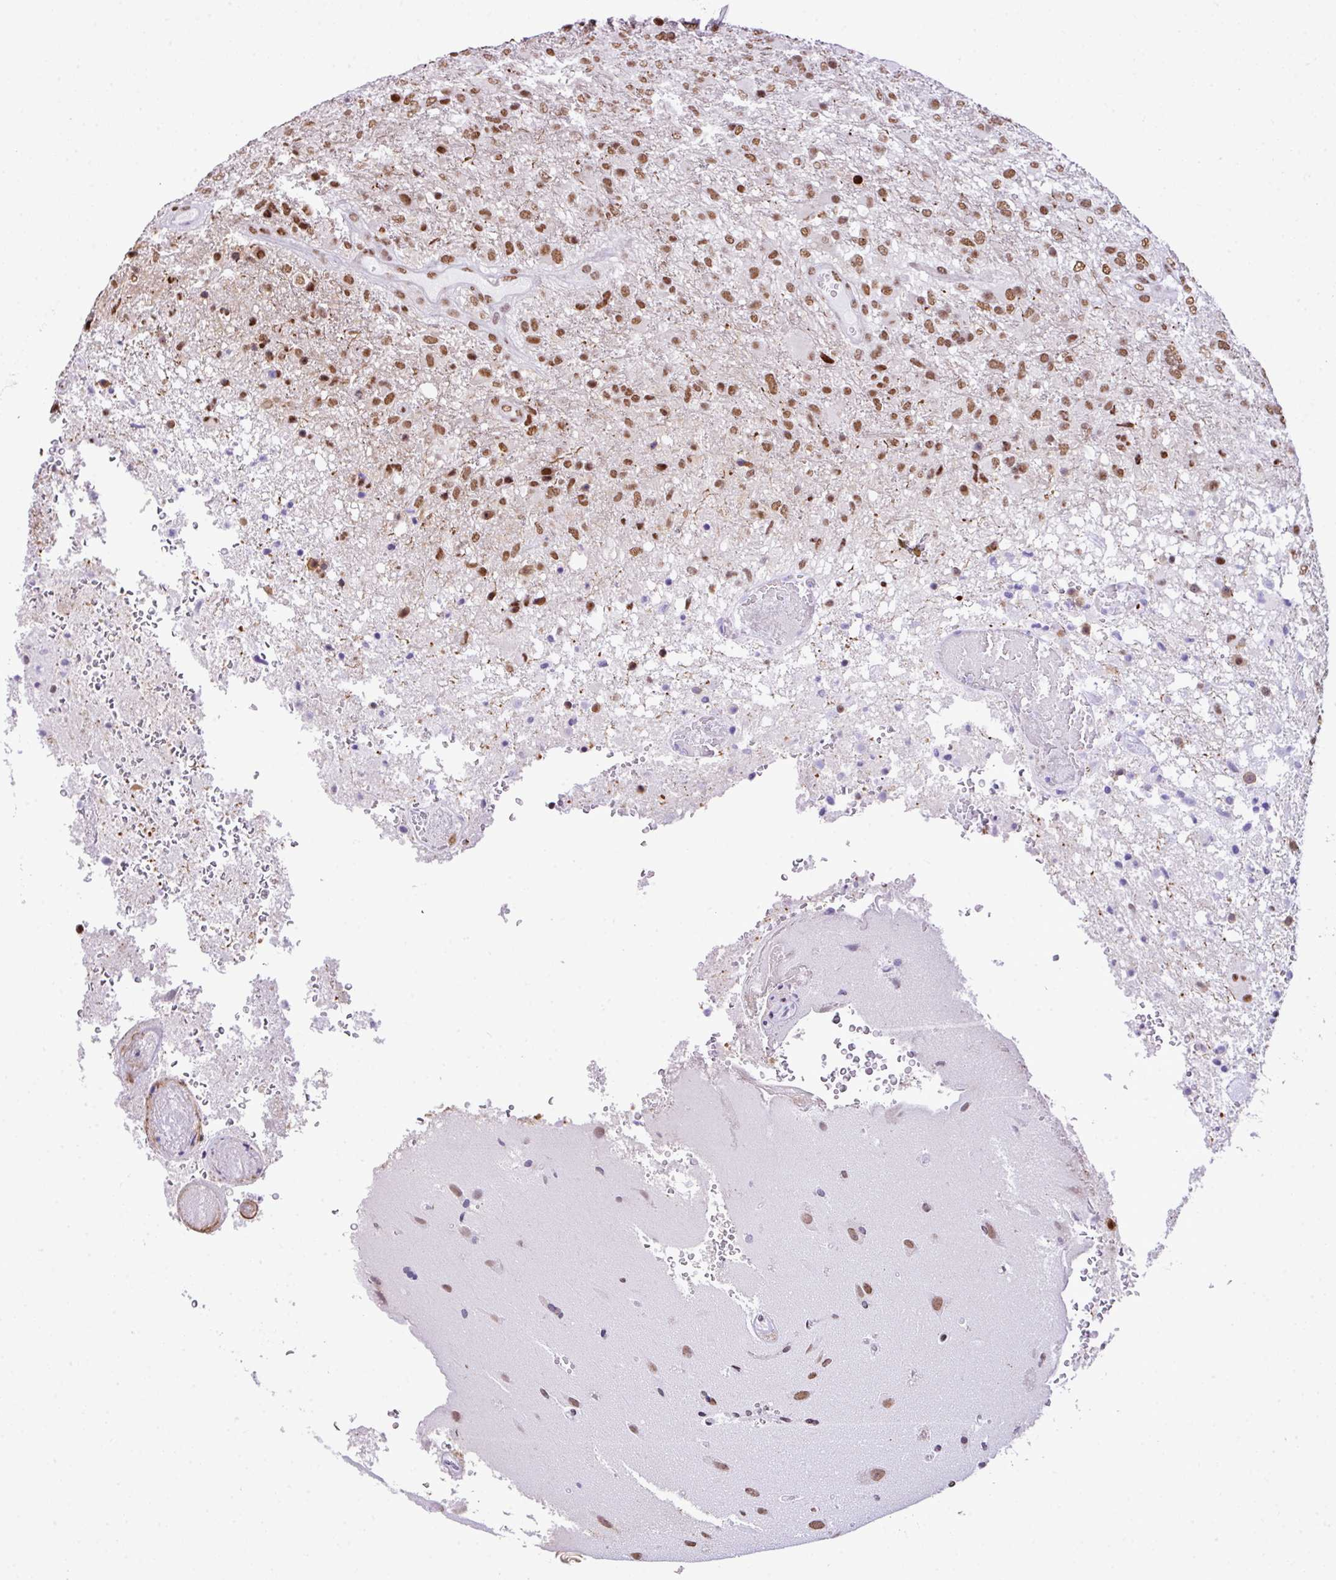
{"staining": {"intensity": "moderate", "quantity": ">75%", "location": "nuclear"}, "tissue": "glioma", "cell_type": "Tumor cells", "image_type": "cancer", "snomed": [{"axis": "morphology", "description": "Glioma, malignant, High grade"}, {"axis": "topography", "description": "Brain"}], "caption": "Protein staining of glioma tissue exhibits moderate nuclear expression in approximately >75% of tumor cells. Nuclei are stained in blue.", "gene": "RARG", "patient": {"sex": "female", "age": 74}}